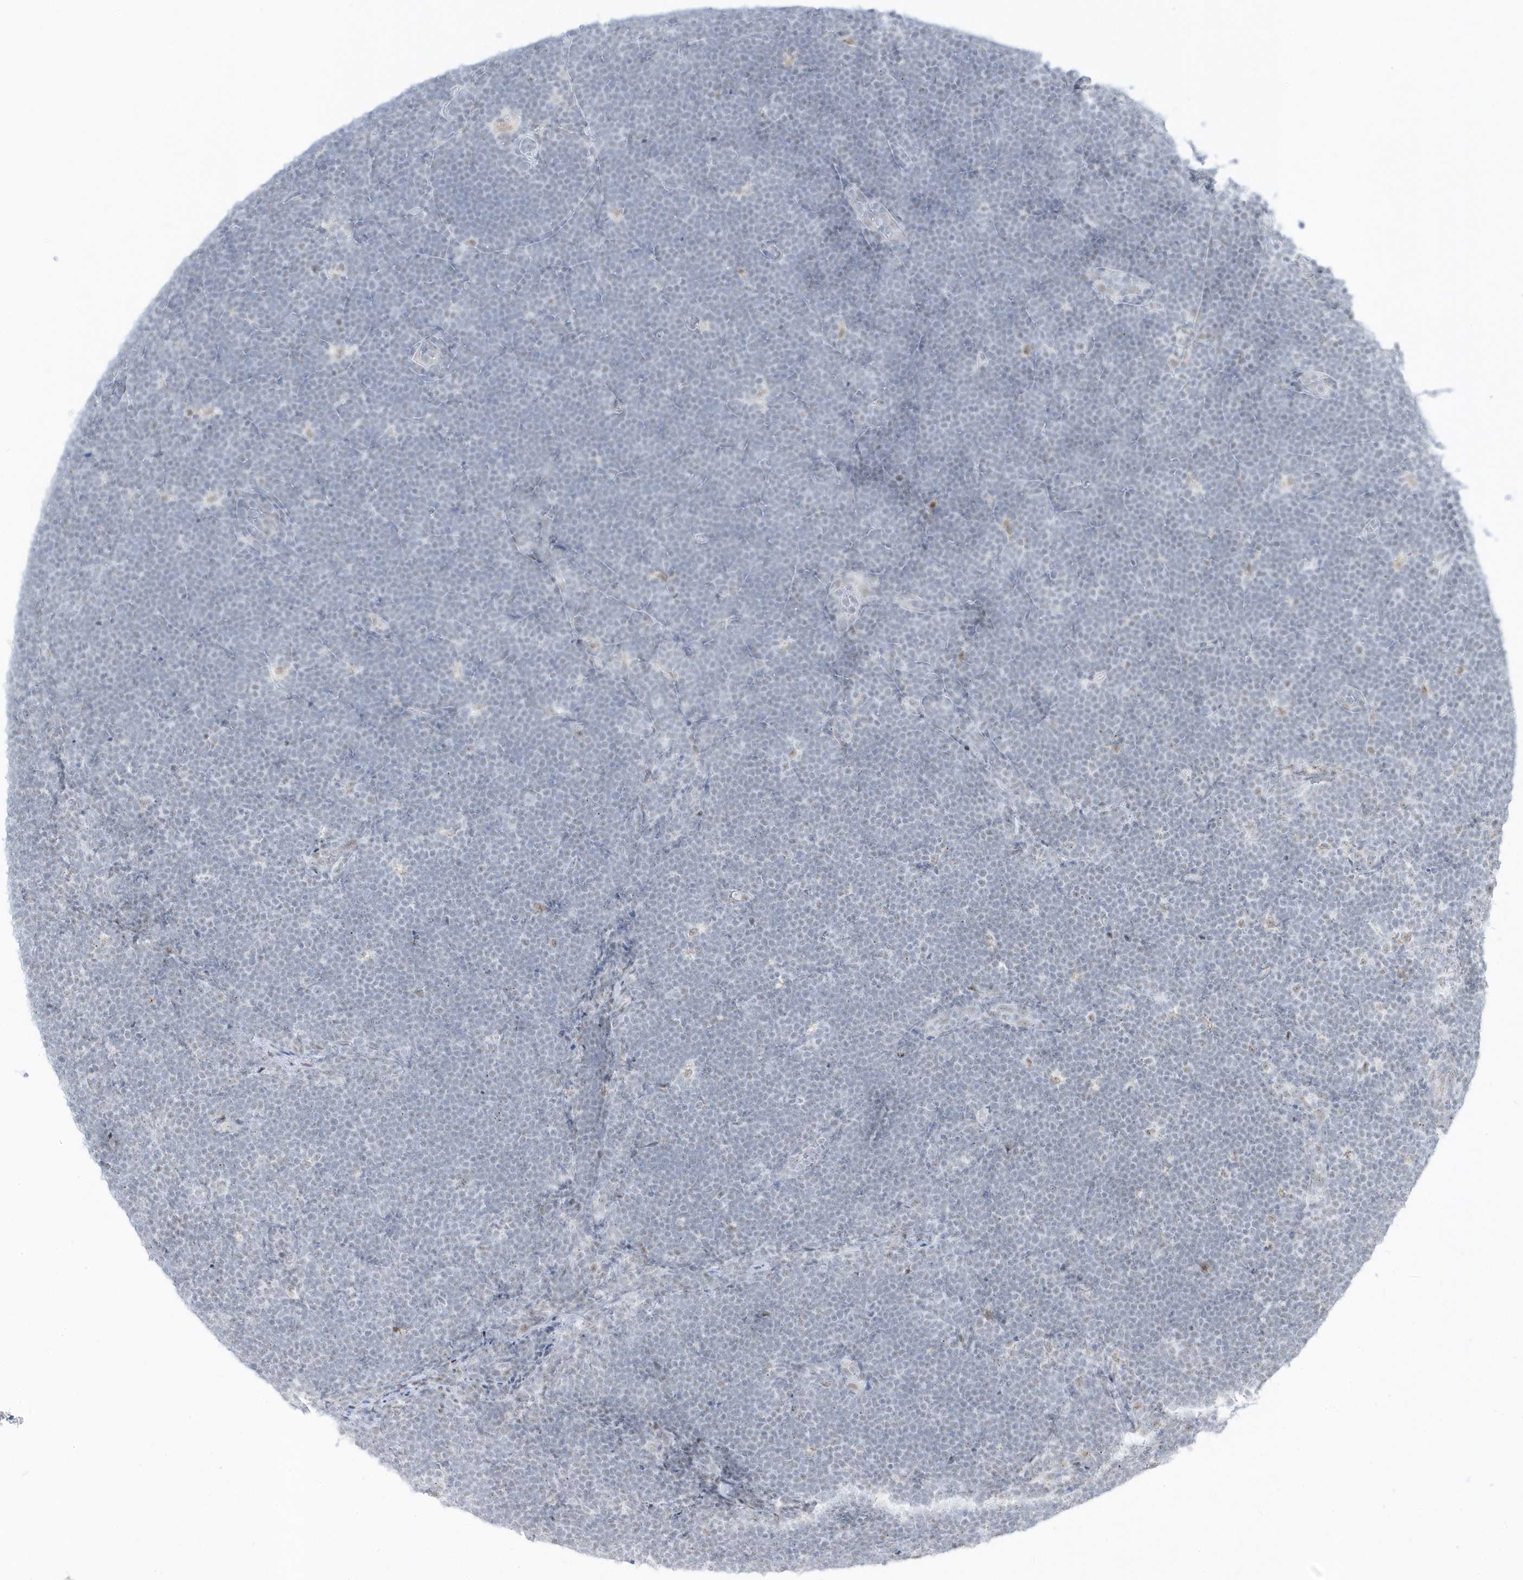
{"staining": {"intensity": "negative", "quantity": "none", "location": "none"}, "tissue": "lymphoma", "cell_type": "Tumor cells", "image_type": "cancer", "snomed": [{"axis": "morphology", "description": "Malignant lymphoma, non-Hodgkin's type, High grade"}, {"axis": "topography", "description": "Lymph node"}], "caption": "Tumor cells show no significant expression in lymphoma. Nuclei are stained in blue.", "gene": "PLEKHN1", "patient": {"sex": "male", "age": 13}}